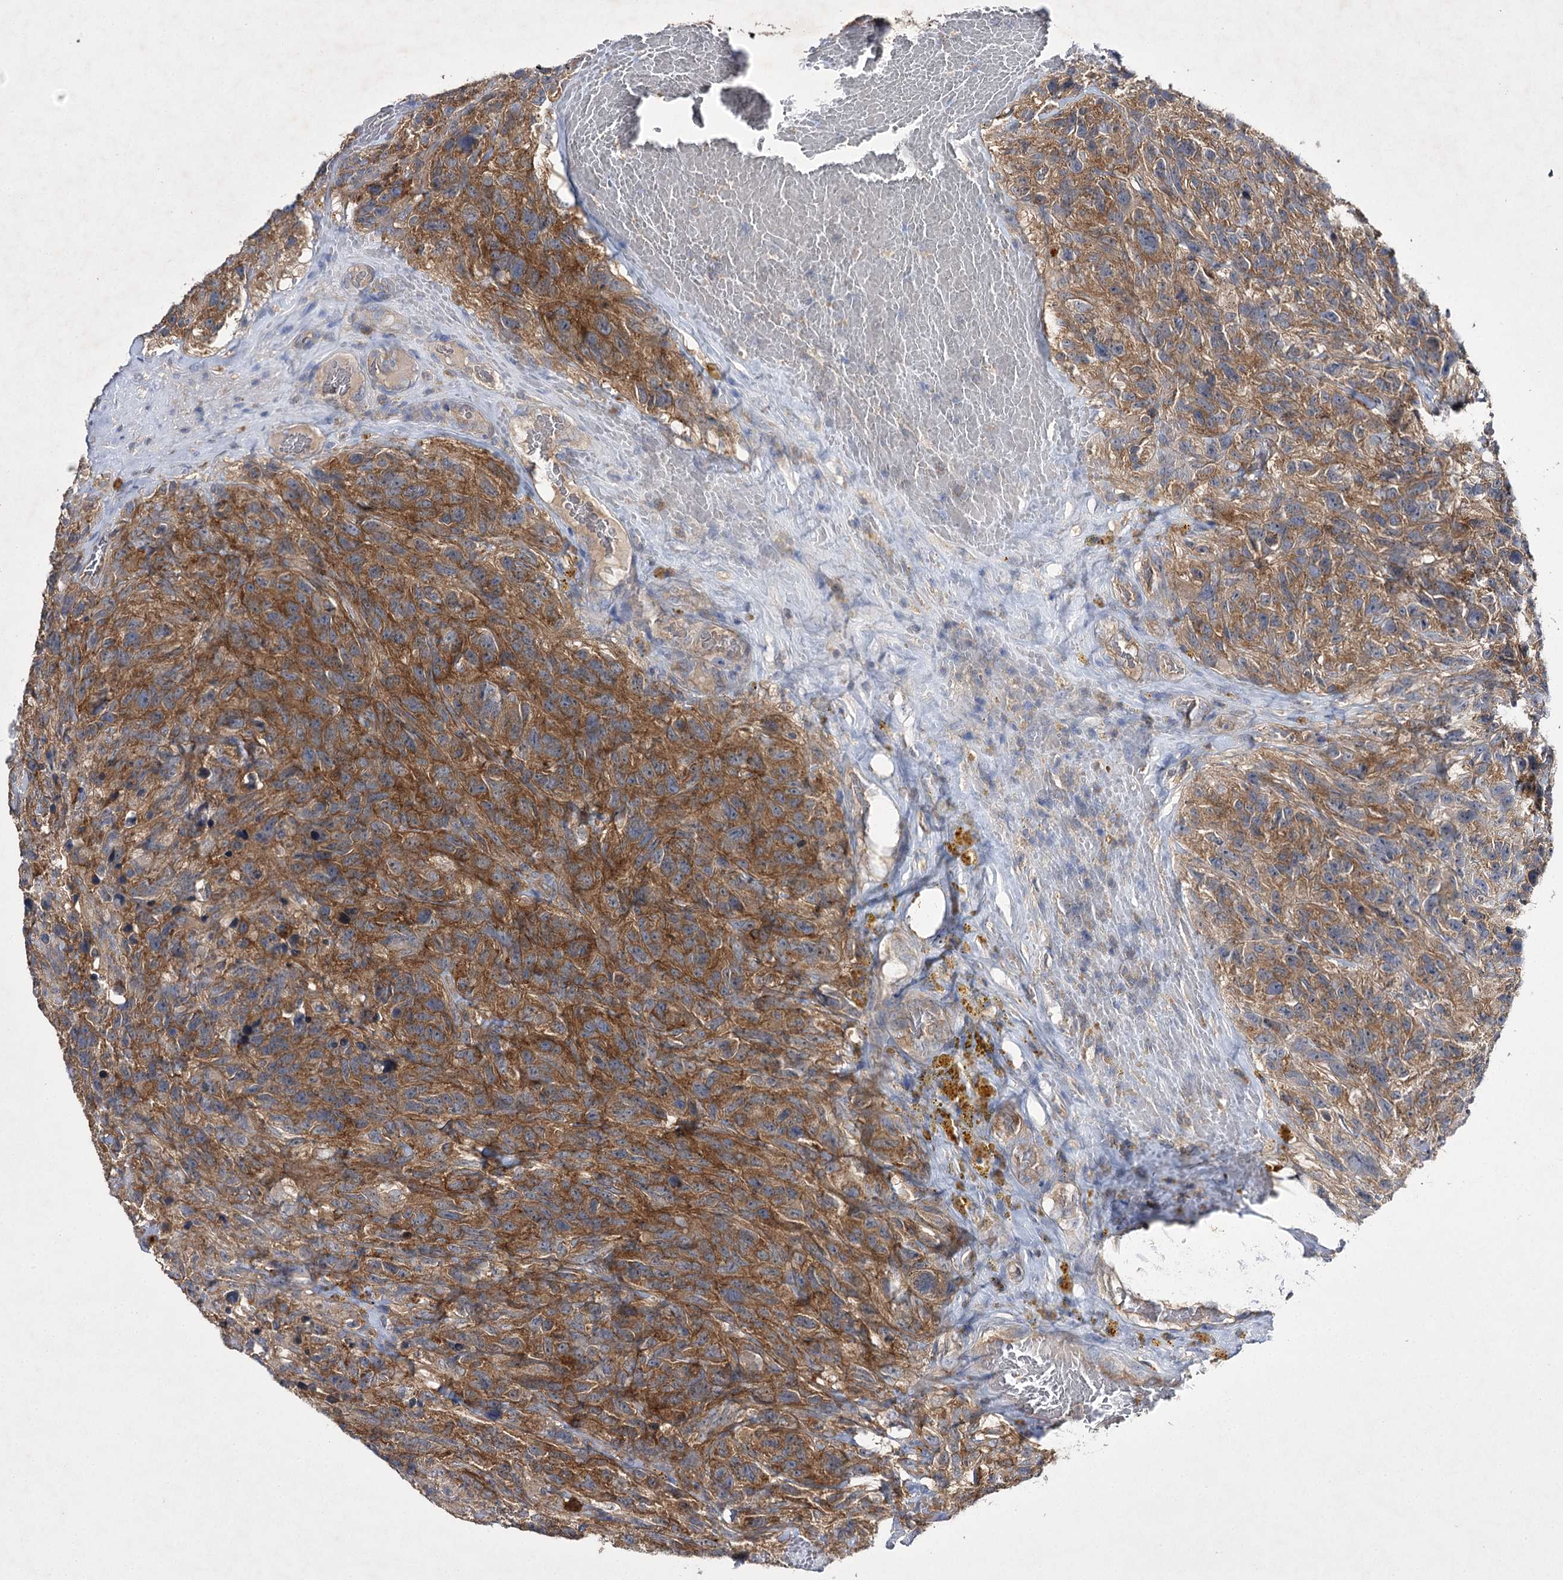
{"staining": {"intensity": "weak", "quantity": ">75%", "location": "cytoplasmic/membranous"}, "tissue": "glioma", "cell_type": "Tumor cells", "image_type": "cancer", "snomed": [{"axis": "morphology", "description": "Glioma, malignant, High grade"}, {"axis": "topography", "description": "Brain"}], "caption": "IHC image of glioma stained for a protein (brown), which displays low levels of weak cytoplasmic/membranous staining in about >75% of tumor cells.", "gene": "BCR", "patient": {"sex": "male", "age": 69}}